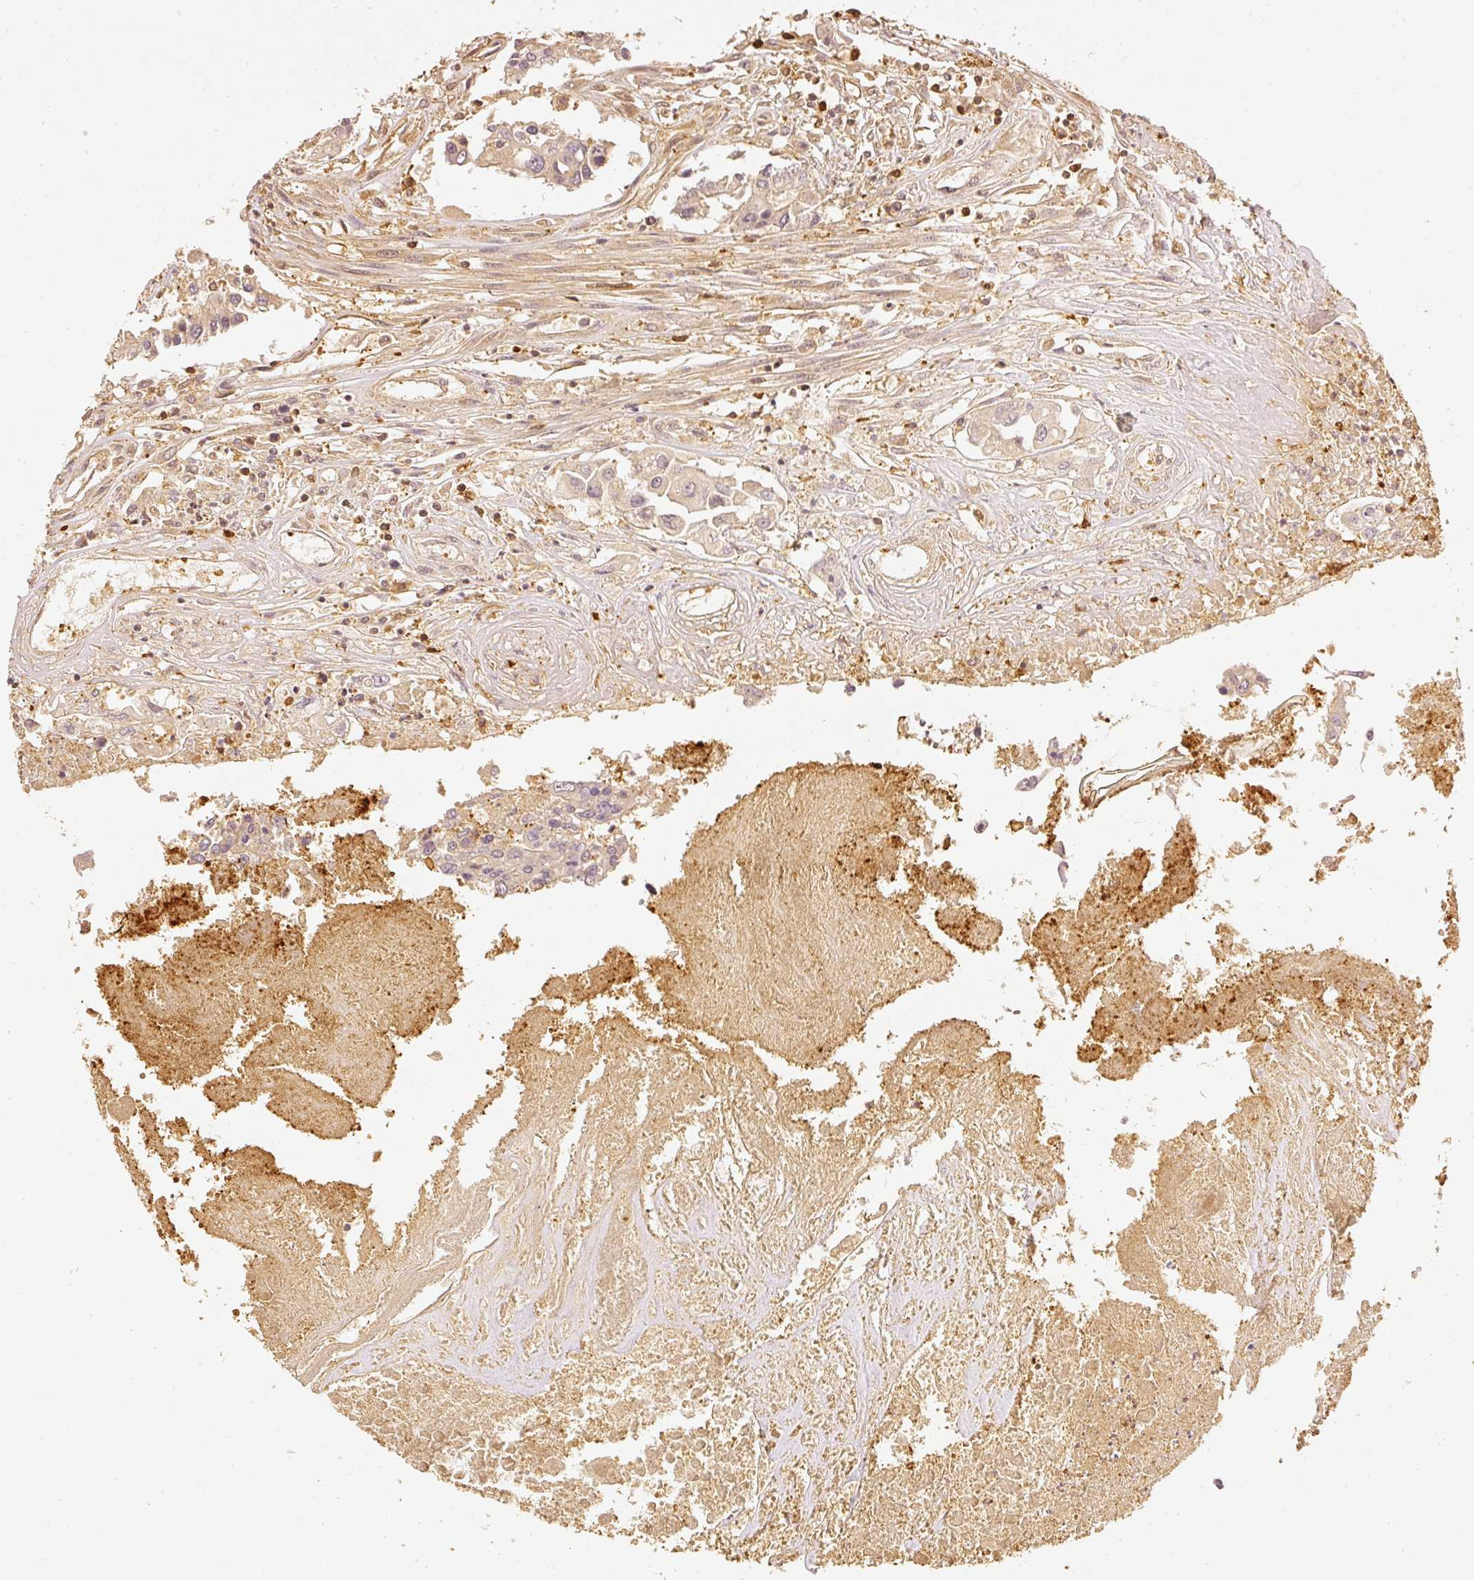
{"staining": {"intensity": "weak", "quantity": ">75%", "location": "cytoplasmic/membranous"}, "tissue": "colorectal cancer", "cell_type": "Tumor cells", "image_type": "cancer", "snomed": [{"axis": "morphology", "description": "Adenocarcinoma, NOS"}, {"axis": "topography", "description": "Colon"}], "caption": "The histopathology image demonstrates immunohistochemical staining of colorectal cancer (adenocarcinoma). There is weak cytoplasmic/membranous positivity is appreciated in approximately >75% of tumor cells.", "gene": "PFN1", "patient": {"sex": "male", "age": 77}}